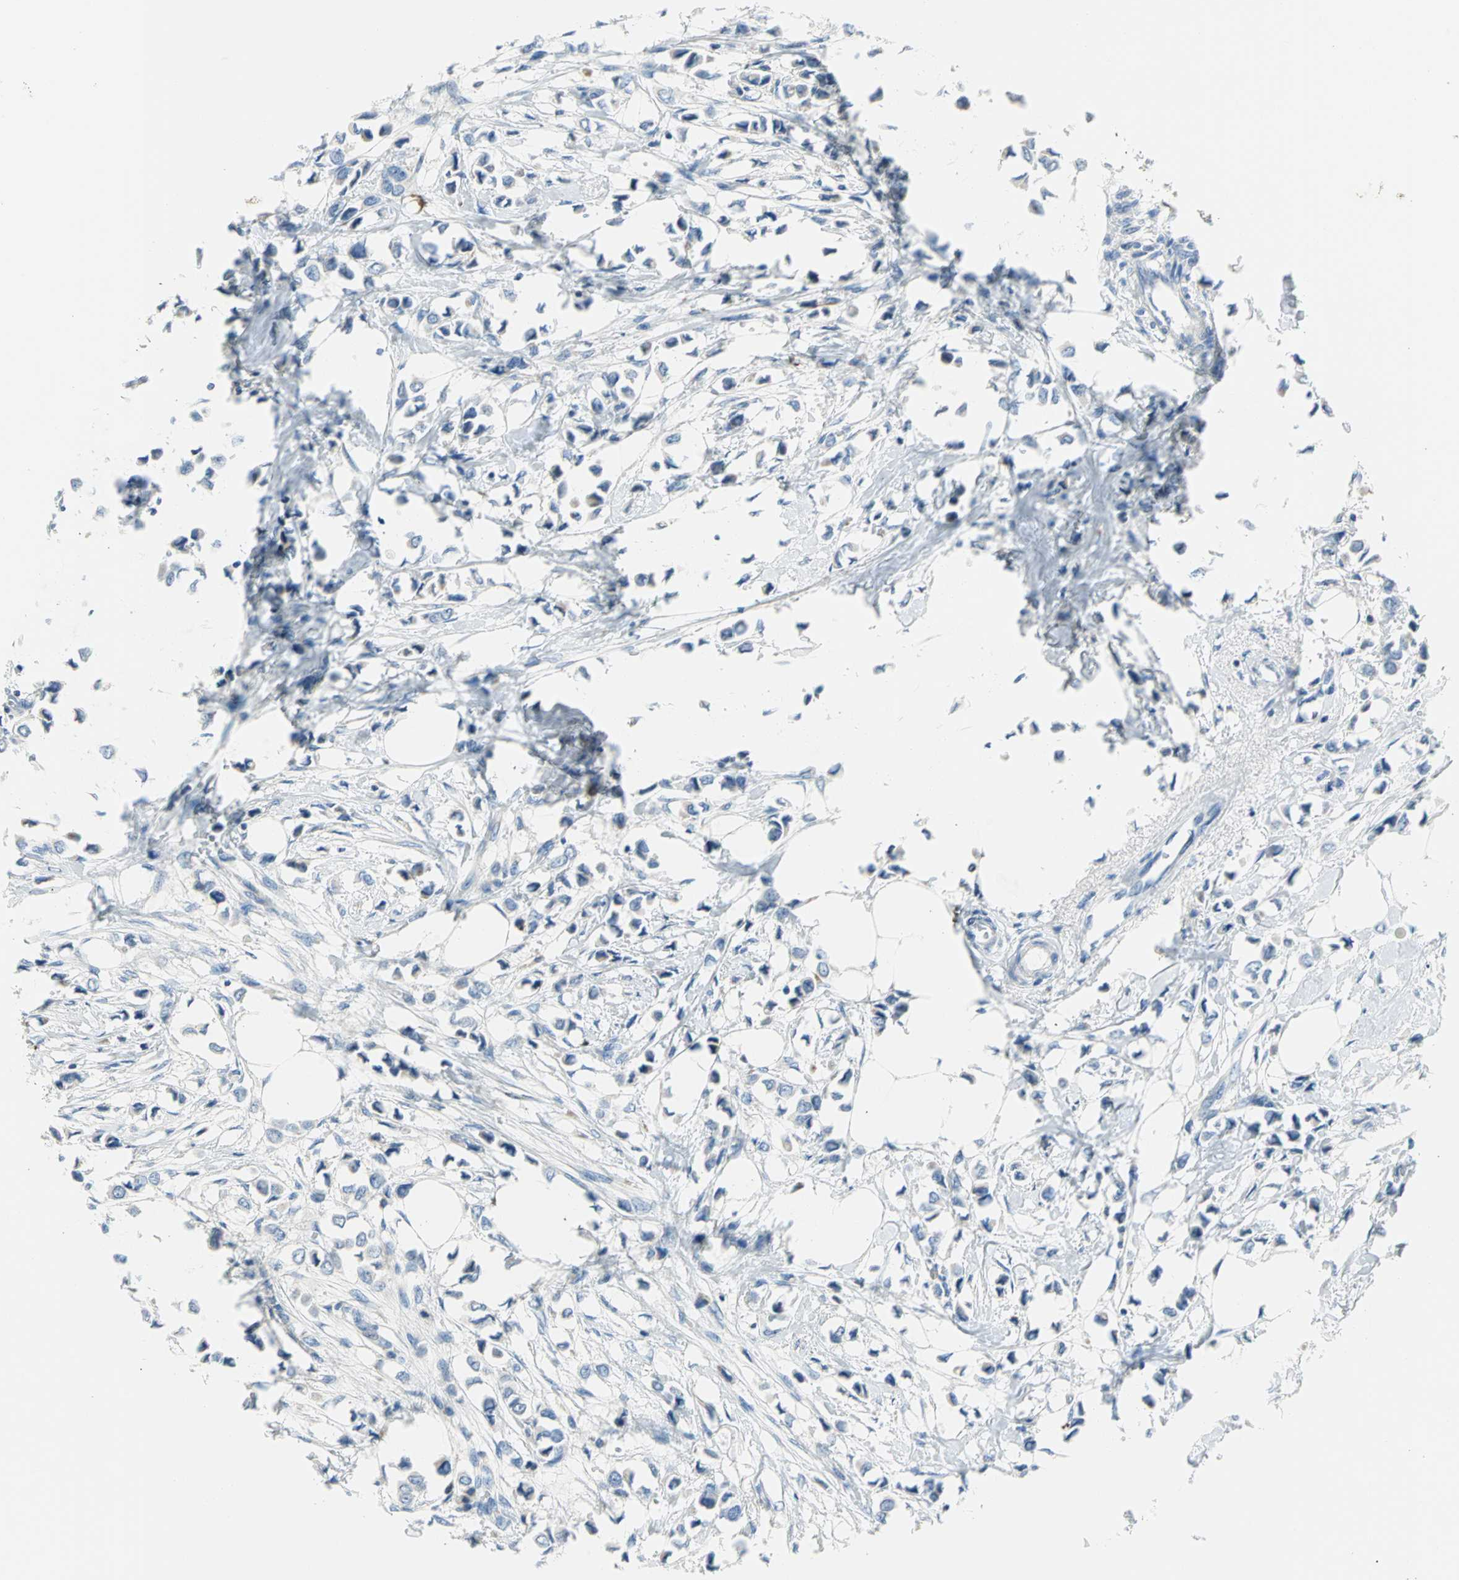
{"staining": {"intensity": "negative", "quantity": "none", "location": "none"}, "tissue": "breast cancer", "cell_type": "Tumor cells", "image_type": "cancer", "snomed": [{"axis": "morphology", "description": "Lobular carcinoma"}, {"axis": "topography", "description": "Breast"}], "caption": "An IHC micrograph of breast cancer is shown. There is no staining in tumor cells of breast cancer.", "gene": "ALOX15", "patient": {"sex": "female", "age": 51}}